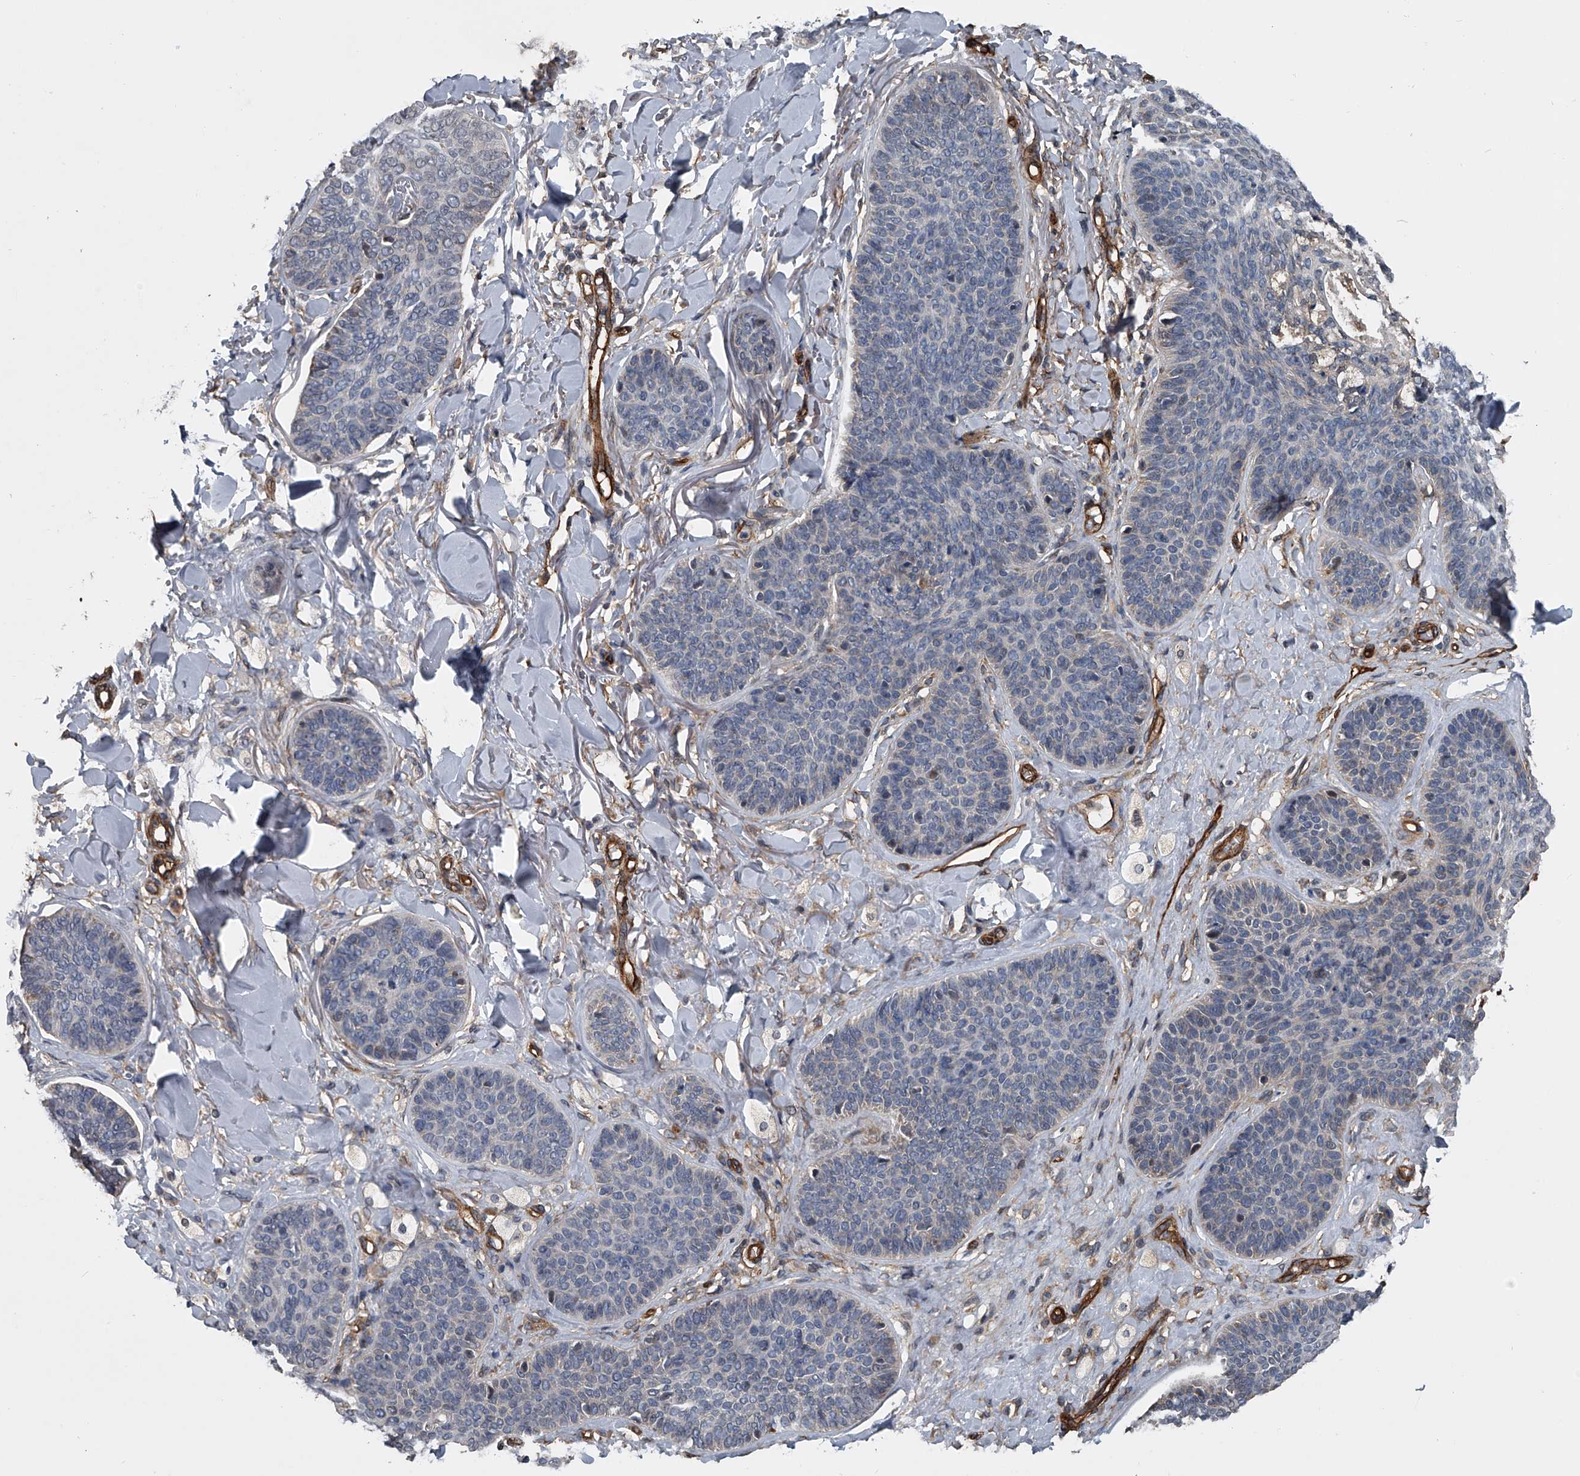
{"staining": {"intensity": "negative", "quantity": "none", "location": "none"}, "tissue": "skin cancer", "cell_type": "Tumor cells", "image_type": "cancer", "snomed": [{"axis": "morphology", "description": "Basal cell carcinoma"}, {"axis": "topography", "description": "Skin"}], "caption": "Immunohistochemistry image of neoplastic tissue: basal cell carcinoma (skin) stained with DAB demonstrates no significant protein positivity in tumor cells.", "gene": "LDLRAD2", "patient": {"sex": "male", "age": 85}}